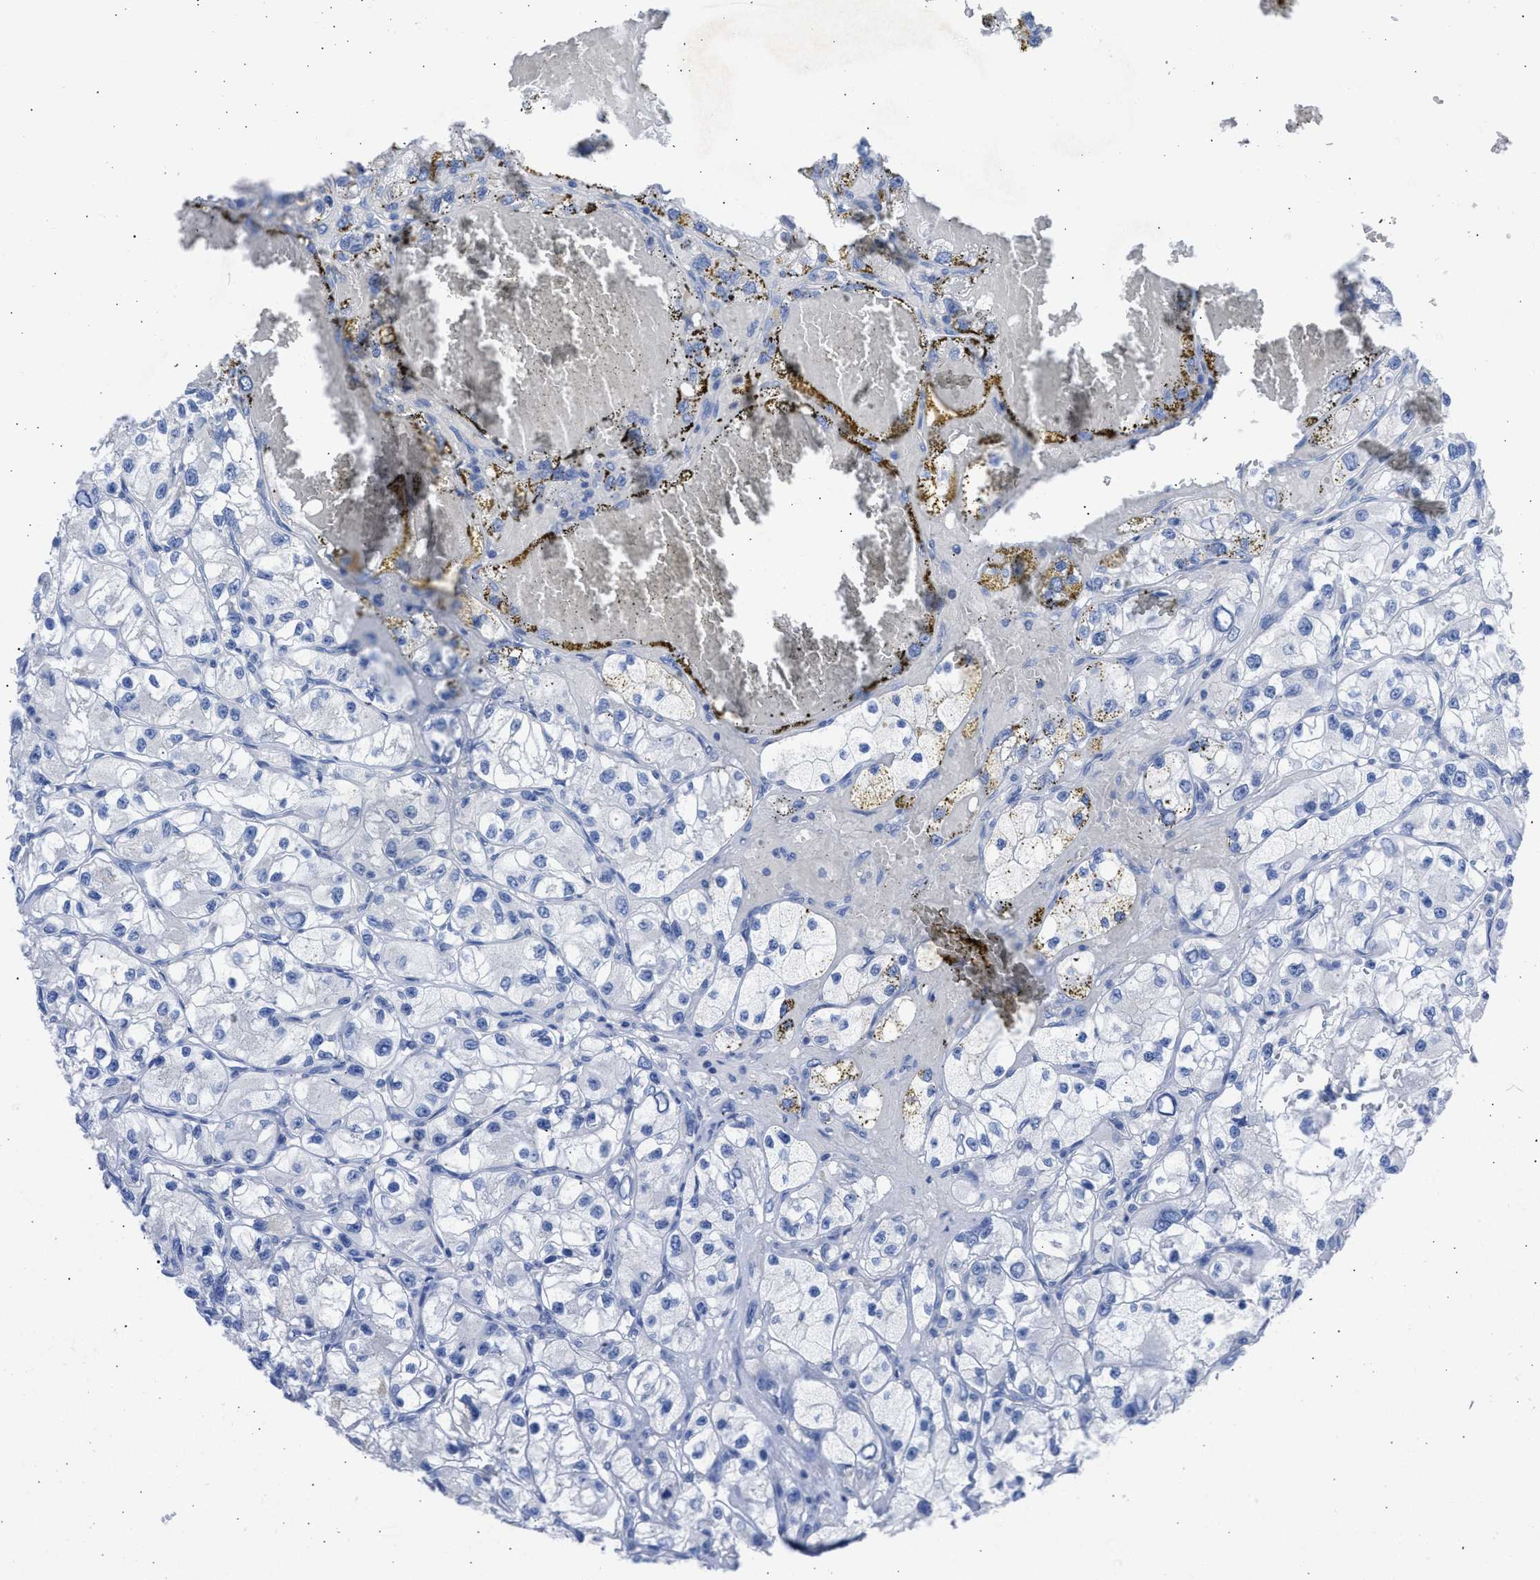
{"staining": {"intensity": "negative", "quantity": "none", "location": "none"}, "tissue": "renal cancer", "cell_type": "Tumor cells", "image_type": "cancer", "snomed": [{"axis": "morphology", "description": "Adenocarcinoma, NOS"}, {"axis": "topography", "description": "Kidney"}], "caption": "This is an immunohistochemistry (IHC) image of renal adenocarcinoma. There is no staining in tumor cells.", "gene": "RSPH1", "patient": {"sex": "female", "age": 57}}